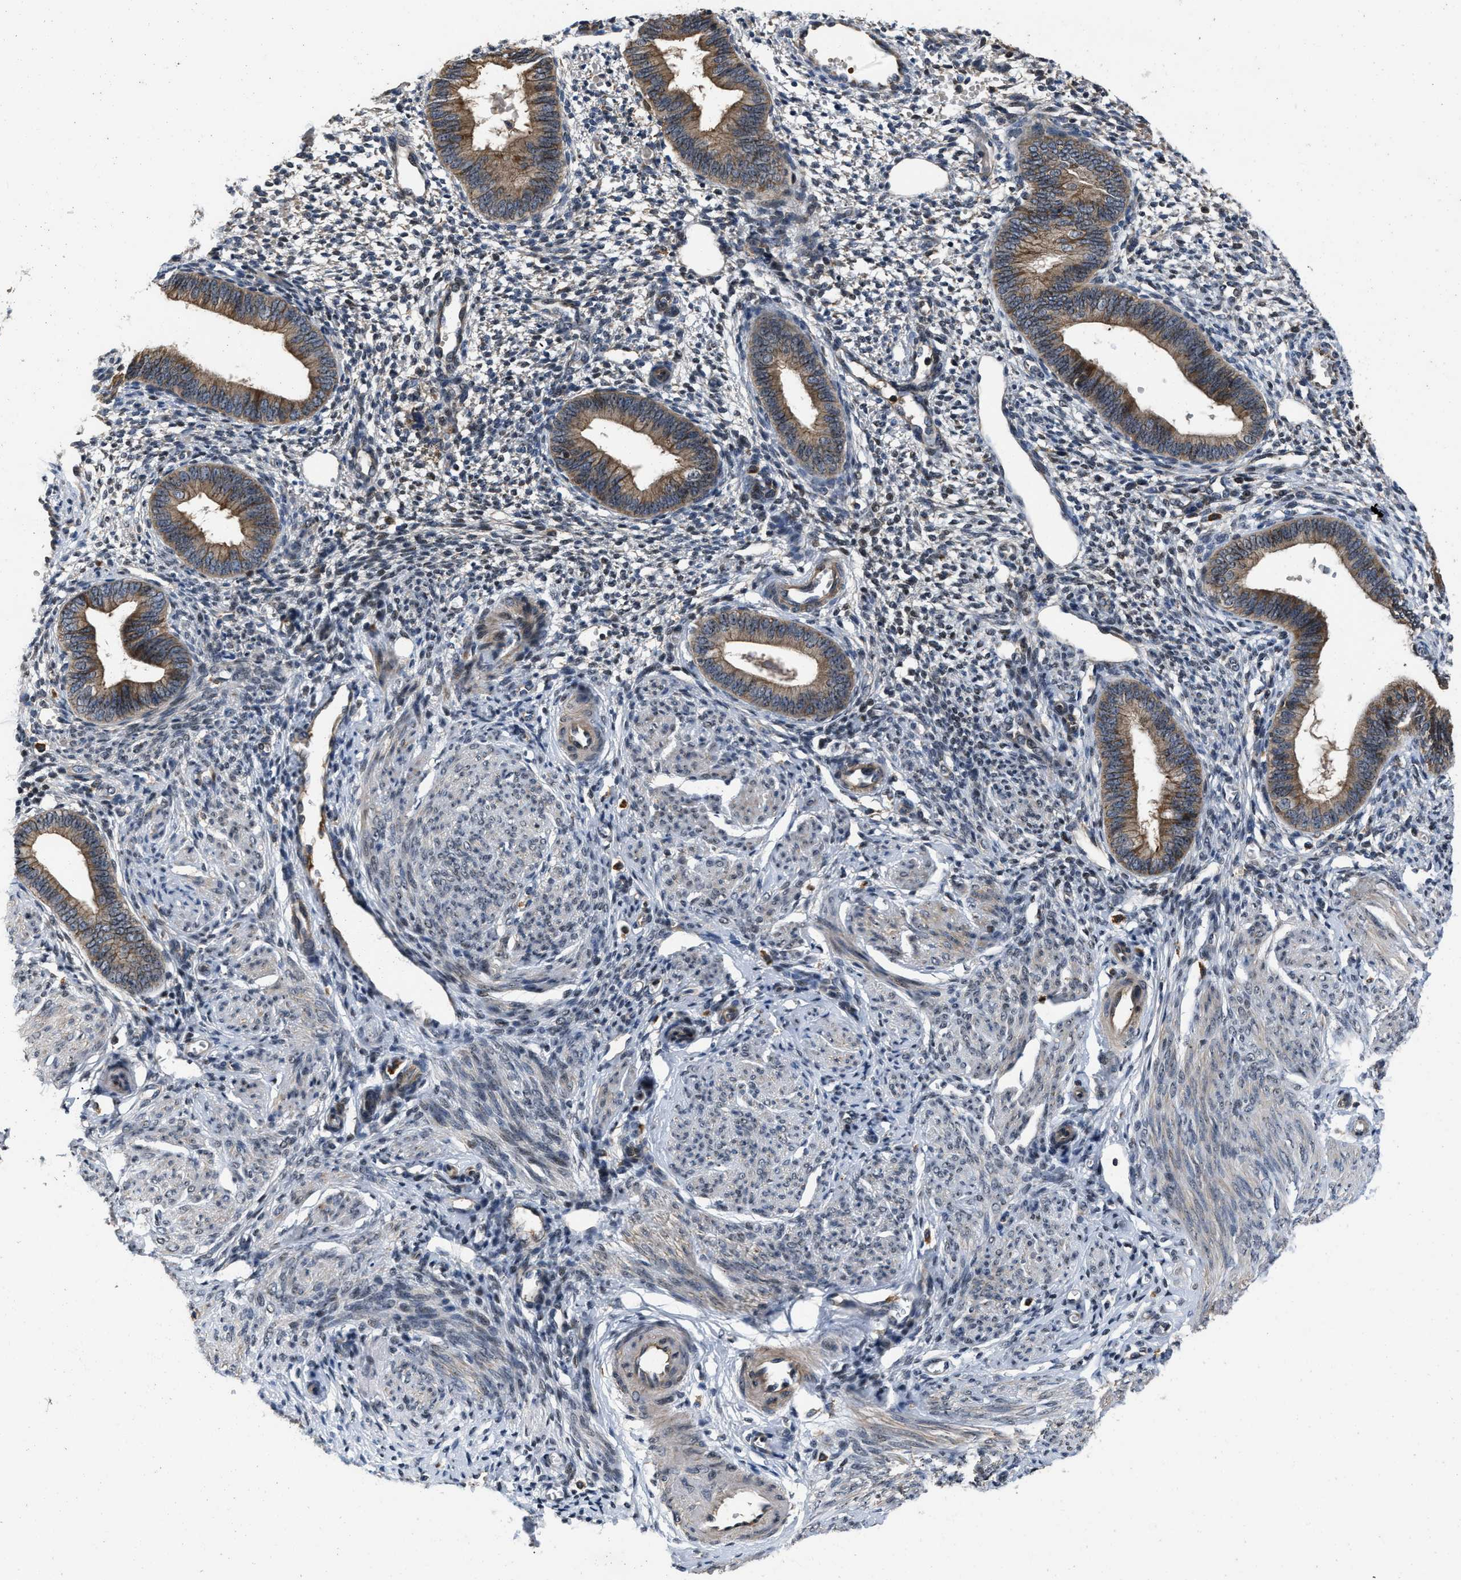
{"staining": {"intensity": "weak", "quantity": "25%-75%", "location": "cytoplasmic/membranous"}, "tissue": "endometrium", "cell_type": "Cells in endometrial stroma", "image_type": "normal", "snomed": [{"axis": "morphology", "description": "Normal tissue, NOS"}, {"axis": "topography", "description": "Endometrium"}], "caption": "Immunohistochemical staining of benign human endometrium demonstrates 25%-75% levels of weak cytoplasmic/membranous protein staining in approximately 25%-75% of cells in endometrial stroma.", "gene": "PRDM14", "patient": {"sex": "female", "age": 46}}